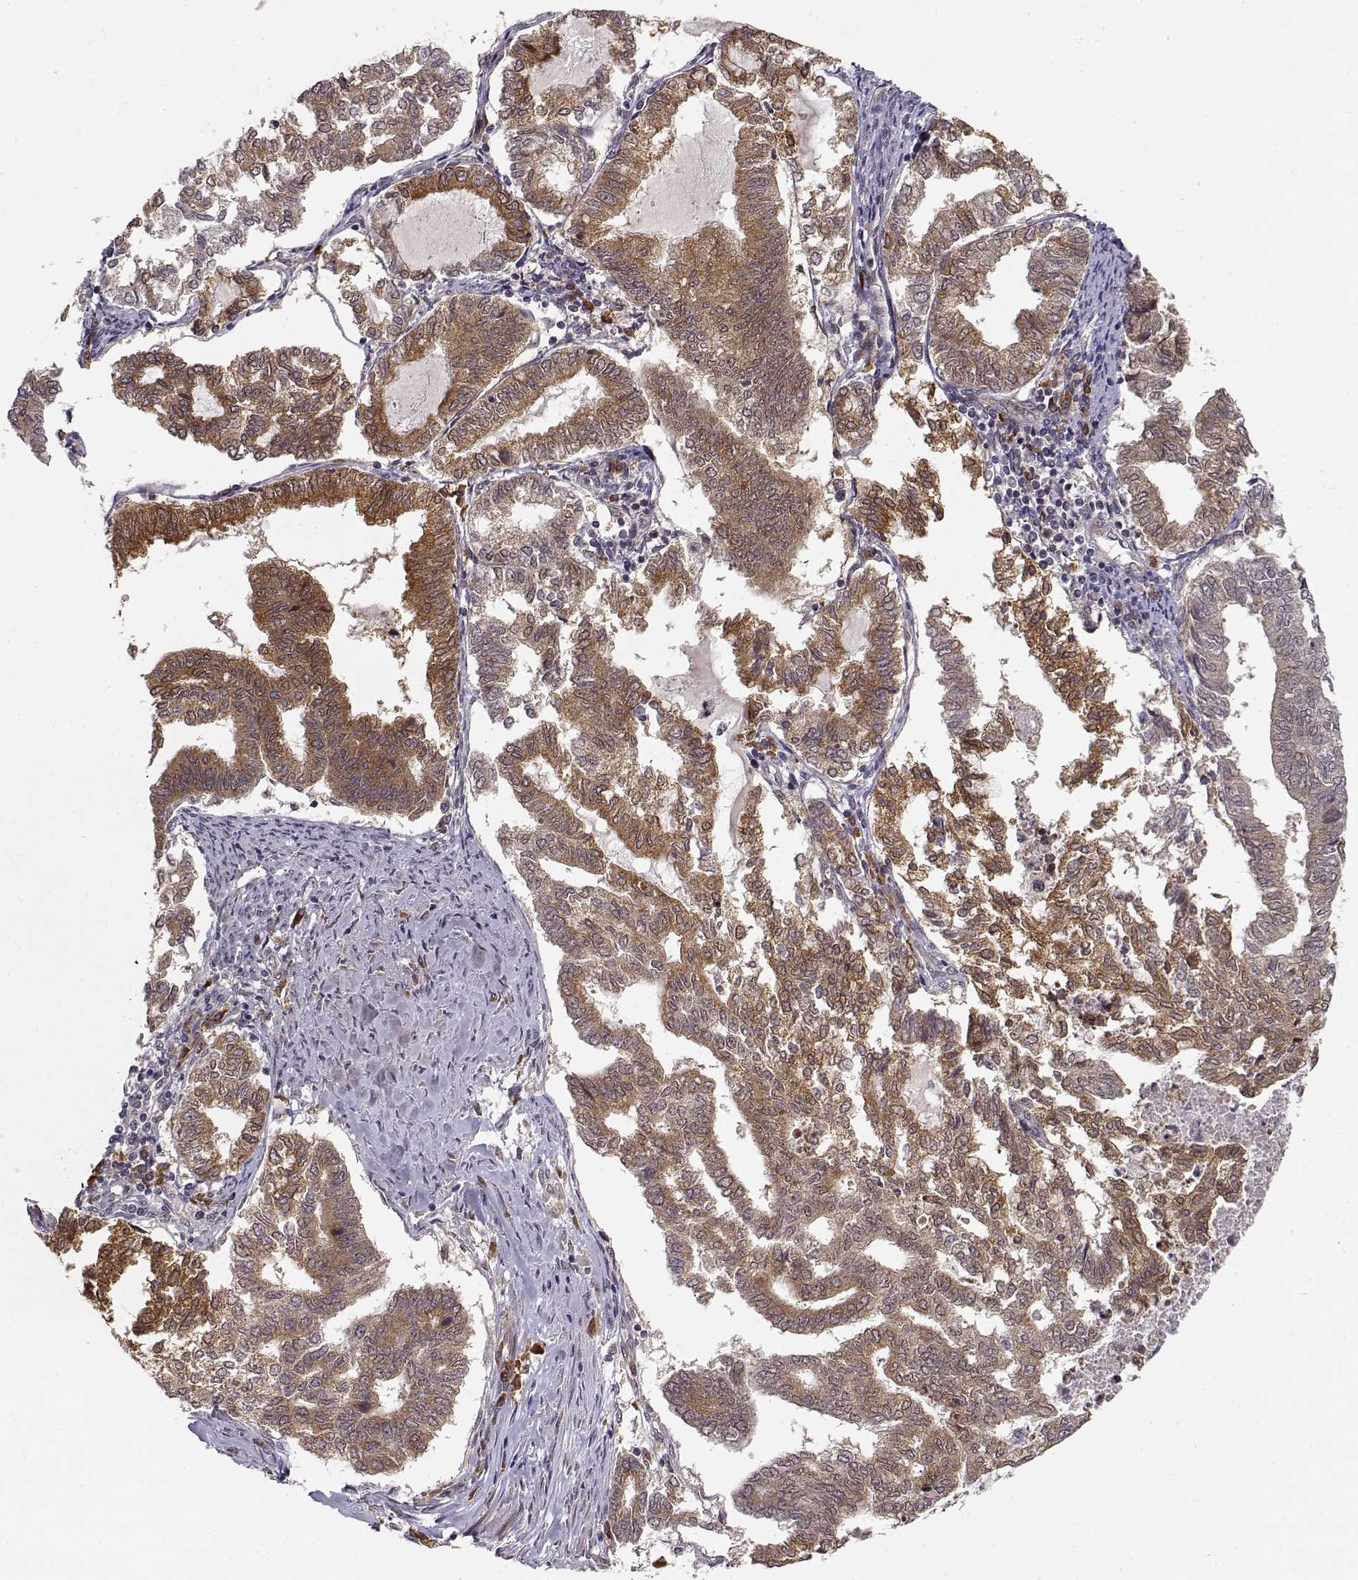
{"staining": {"intensity": "moderate", "quantity": ">75%", "location": "cytoplasmic/membranous"}, "tissue": "endometrial cancer", "cell_type": "Tumor cells", "image_type": "cancer", "snomed": [{"axis": "morphology", "description": "Adenocarcinoma, NOS"}, {"axis": "topography", "description": "Endometrium"}], "caption": "High-magnification brightfield microscopy of endometrial cancer stained with DAB (3,3'-diaminobenzidine) (brown) and counterstained with hematoxylin (blue). tumor cells exhibit moderate cytoplasmic/membranous staining is identified in about>75% of cells.", "gene": "ERGIC2", "patient": {"sex": "female", "age": 79}}